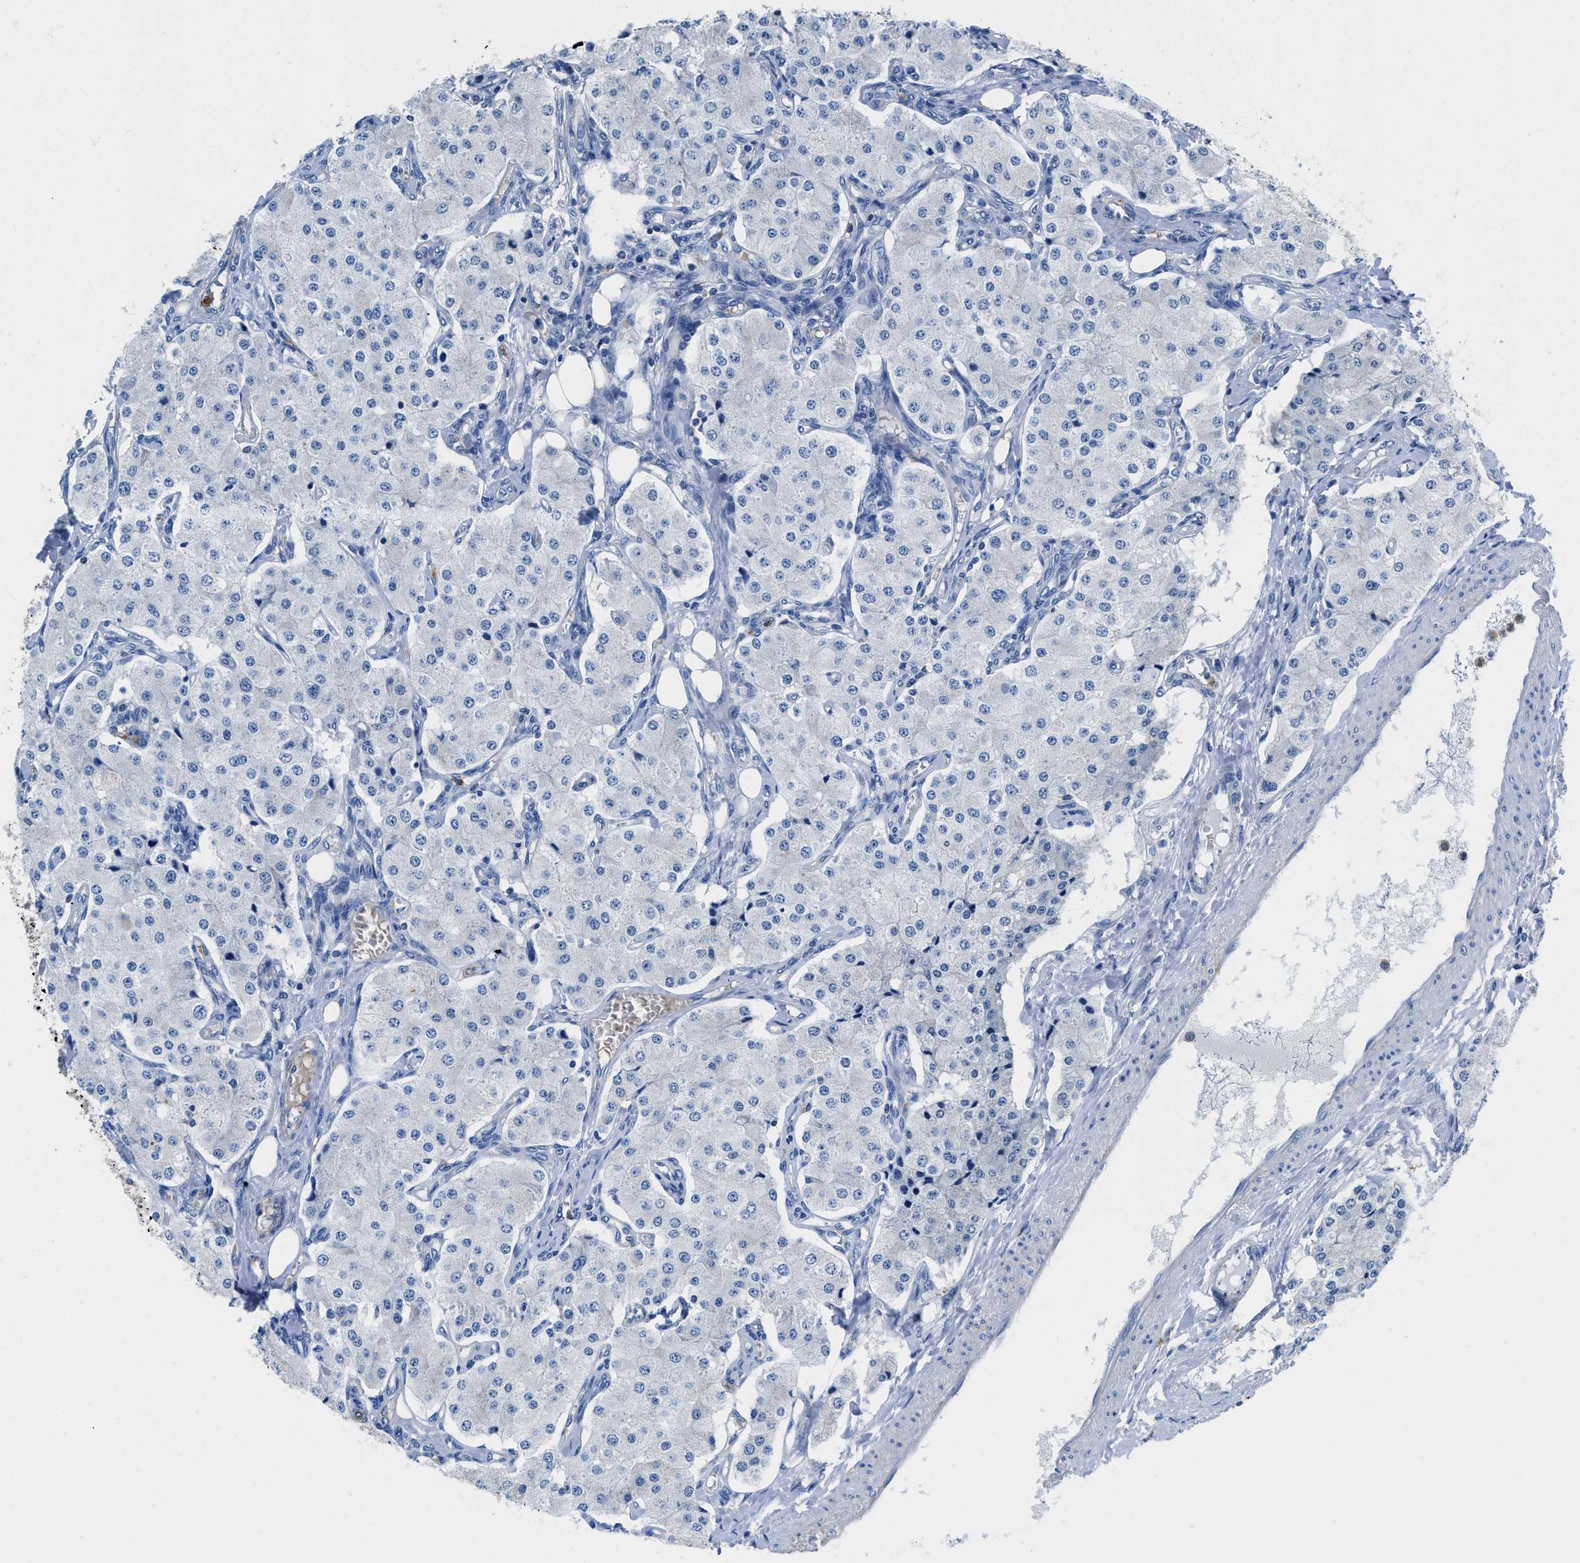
{"staining": {"intensity": "negative", "quantity": "none", "location": "none"}, "tissue": "carcinoid", "cell_type": "Tumor cells", "image_type": "cancer", "snomed": [{"axis": "morphology", "description": "Carcinoid, malignant, NOS"}, {"axis": "topography", "description": "Colon"}], "caption": "The histopathology image exhibits no significant positivity in tumor cells of carcinoid. (DAB (3,3'-diaminobenzidine) immunohistochemistry with hematoxylin counter stain).", "gene": "NEB", "patient": {"sex": "female", "age": 52}}